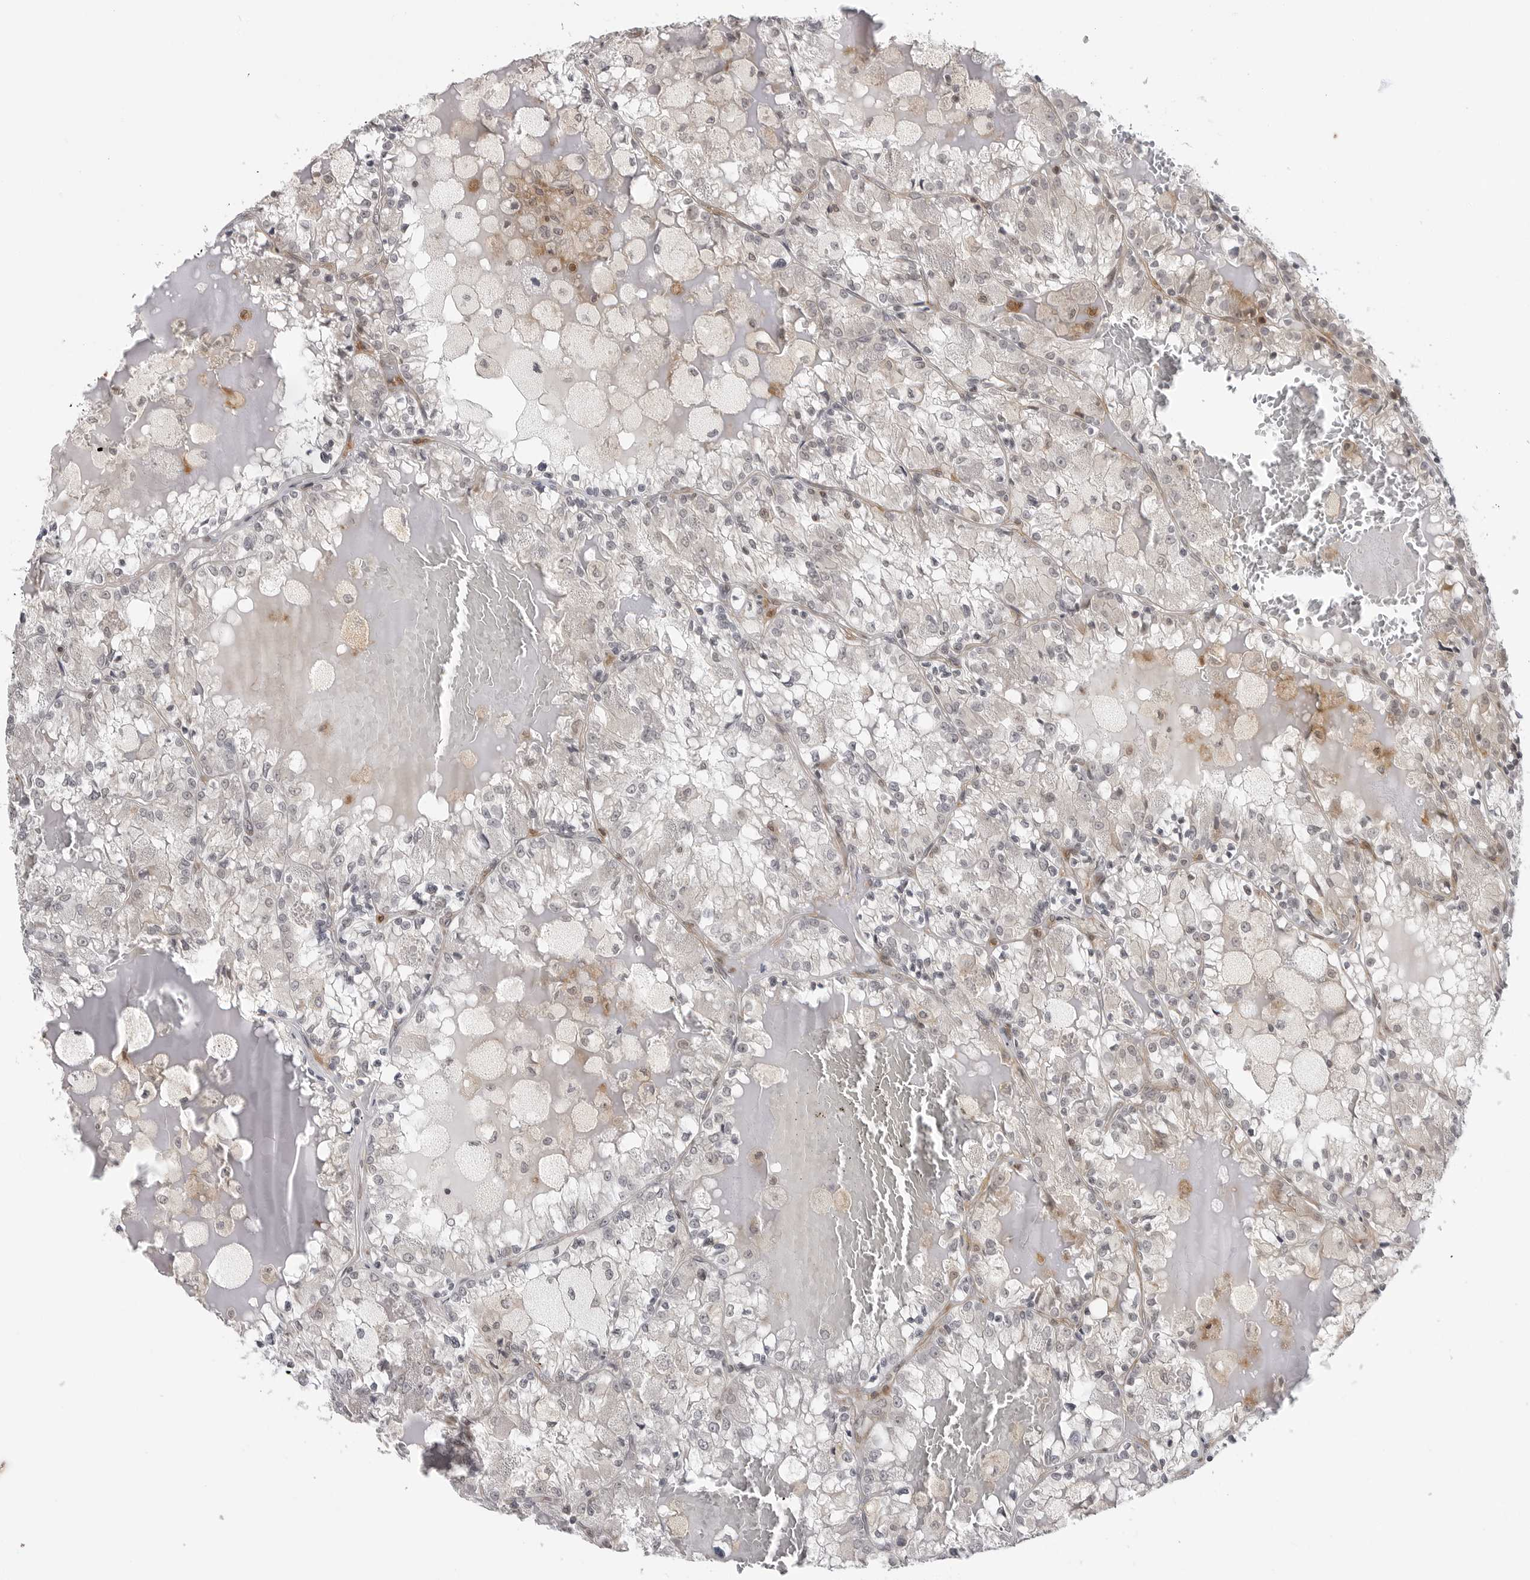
{"staining": {"intensity": "moderate", "quantity": "<25%", "location": "cytoplasmic/membranous"}, "tissue": "renal cancer", "cell_type": "Tumor cells", "image_type": "cancer", "snomed": [{"axis": "morphology", "description": "Adenocarcinoma, NOS"}, {"axis": "topography", "description": "Kidney"}], "caption": "Renal adenocarcinoma was stained to show a protein in brown. There is low levels of moderate cytoplasmic/membranous positivity in about <25% of tumor cells.", "gene": "ADAMTS5", "patient": {"sex": "female", "age": 56}}